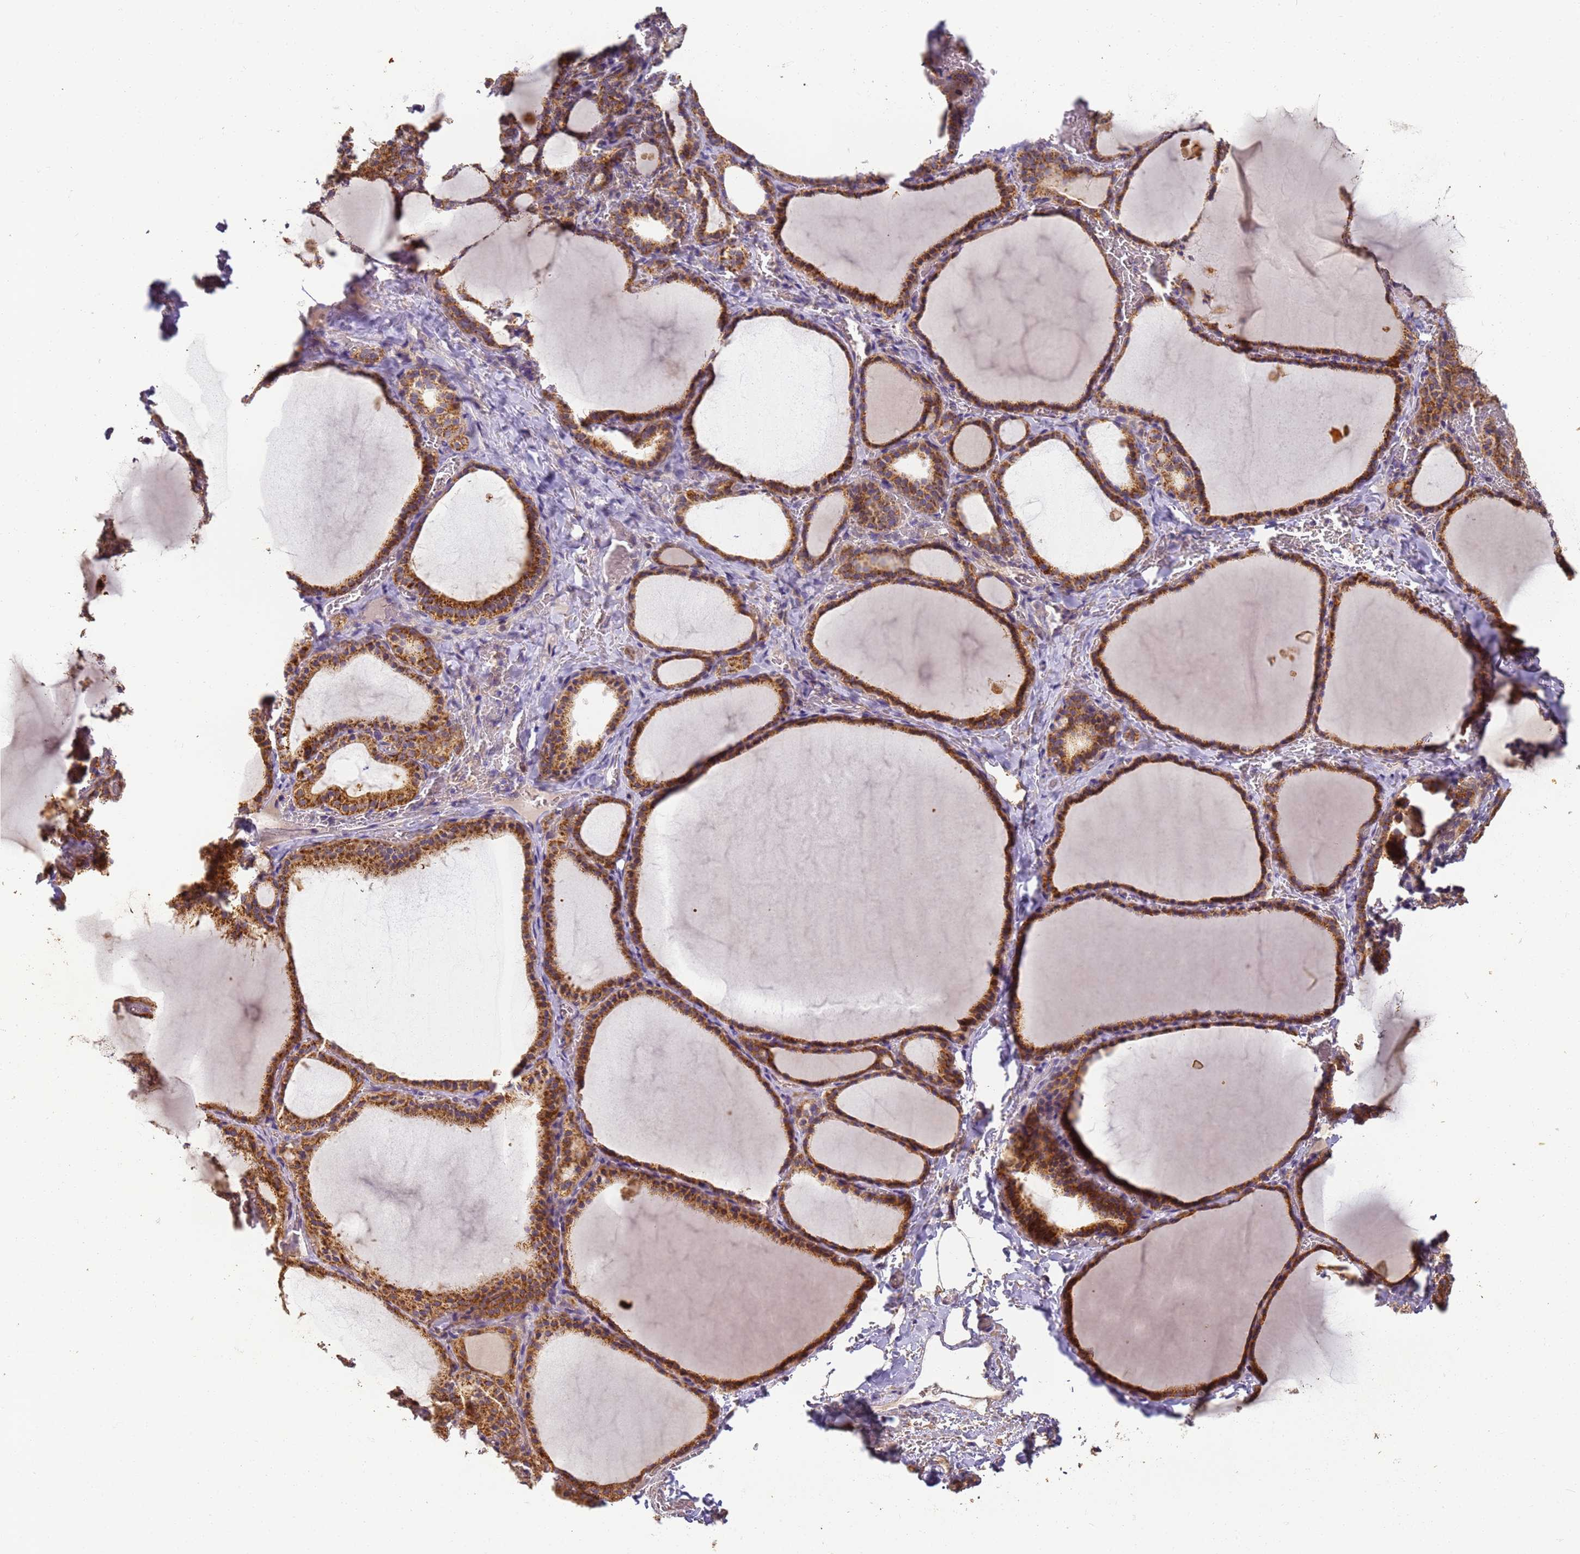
{"staining": {"intensity": "strong", "quantity": ">75%", "location": "cytoplasmic/membranous"}, "tissue": "thyroid gland", "cell_type": "Glandular cells", "image_type": "normal", "snomed": [{"axis": "morphology", "description": "Normal tissue, NOS"}, {"axis": "topography", "description": "Thyroid gland"}], "caption": "Immunohistochemical staining of benign thyroid gland exhibits >75% levels of strong cytoplasmic/membranous protein expression in approximately >75% of glandular cells.", "gene": "TIGAR", "patient": {"sex": "female", "age": 39}}